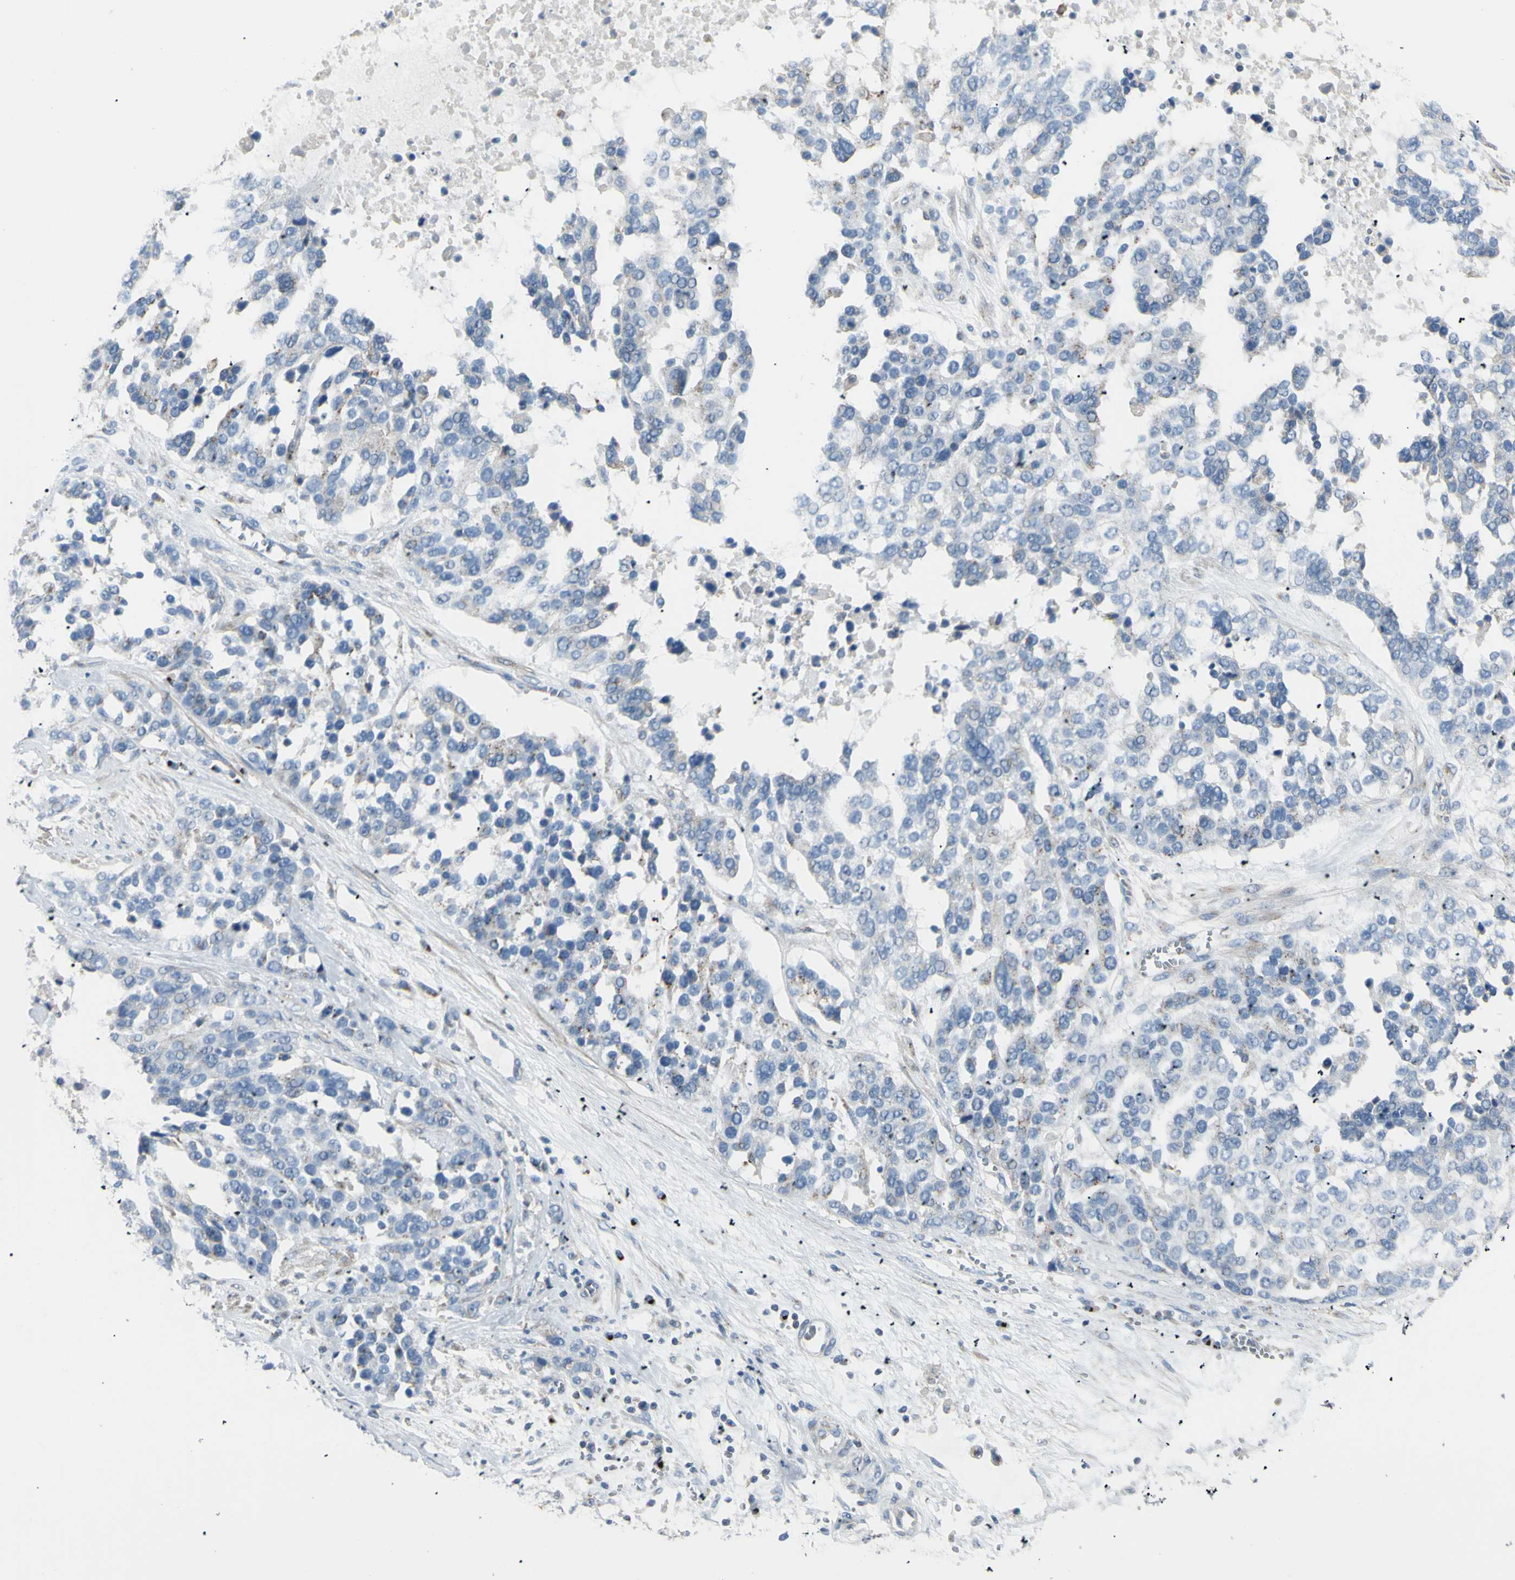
{"staining": {"intensity": "moderate", "quantity": "<25%", "location": "cytoplasmic/membranous"}, "tissue": "ovarian cancer", "cell_type": "Tumor cells", "image_type": "cancer", "snomed": [{"axis": "morphology", "description": "Cystadenocarcinoma, serous, NOS"}, {"axis": "topography", "description": "Ovary"}], "caption": "Ovarian serous cystadenocarcinoma stained with DAB immunohistochemistry demonstrates low levels of moderate cytoplasmic/membranous staining in about <25% of tumor cells.", "gene": "B4GALT3", "patient": {"sex": "female", "age": 44}}